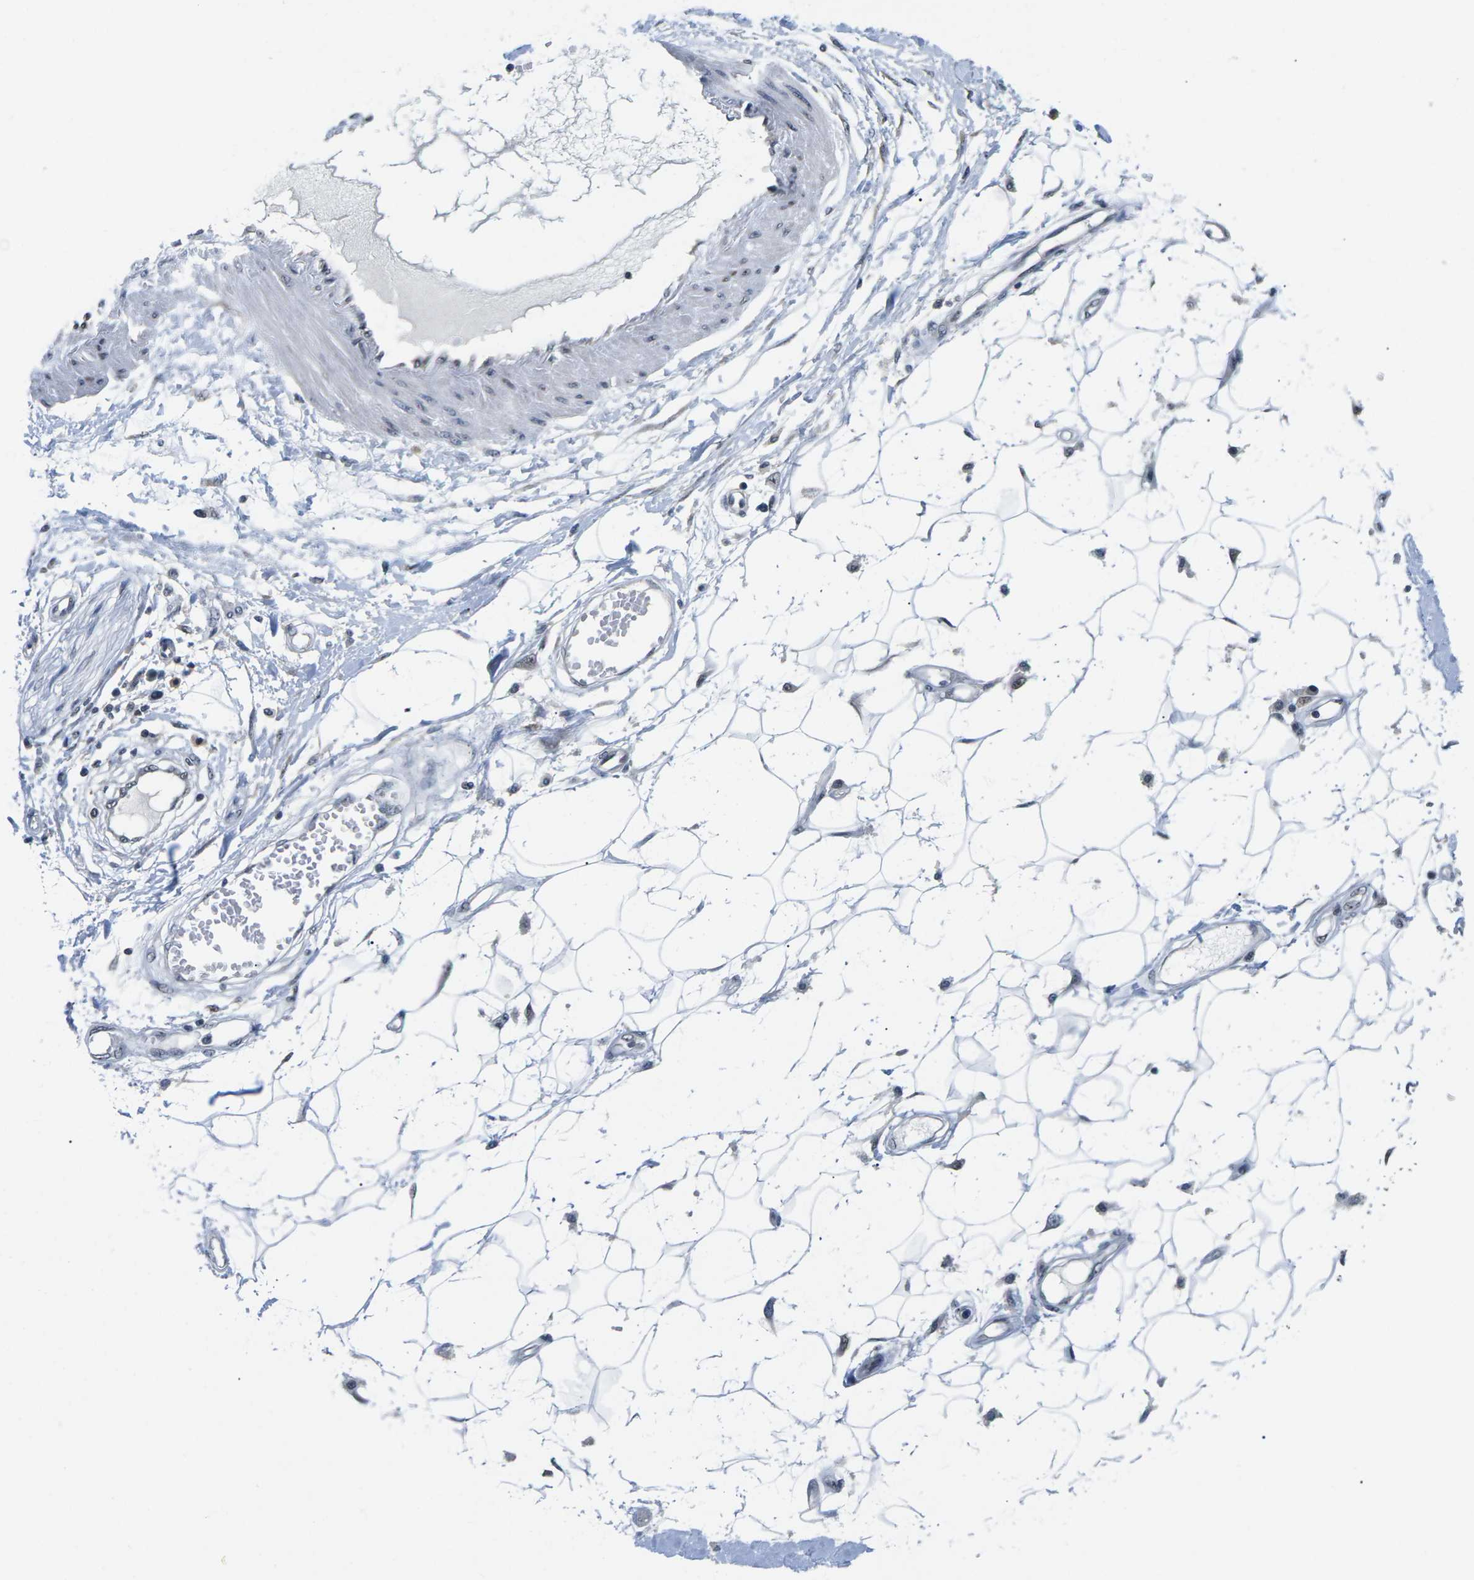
{"staining": {"intensity": "negative", "quantity": "none", "location": "none"}, "tissue": "adipose tissue", "cell_type": "Adipocytes", "image_type": "normal", "snomed": [{"axis": "morphology", "description": "Normal tissue, NOS"}, {"axis": "morphology", "description": "Squamous cell carcinoma, NOS"}, {"axis": "topography", "description": "Skin"}, {"axis": "topography", "description": "Peripheral nerve tissue"}], "caption": "IHC of unremarkable adipose tissue exhibits no staining in adipocytes. (Brightfield microscopy of DAB (3,3'-diaminobenzidine) immunohistochemistry (IHC) at high magnification).", "gene": "NSRP1", "patient": {"sex": "male", "age": 83}}